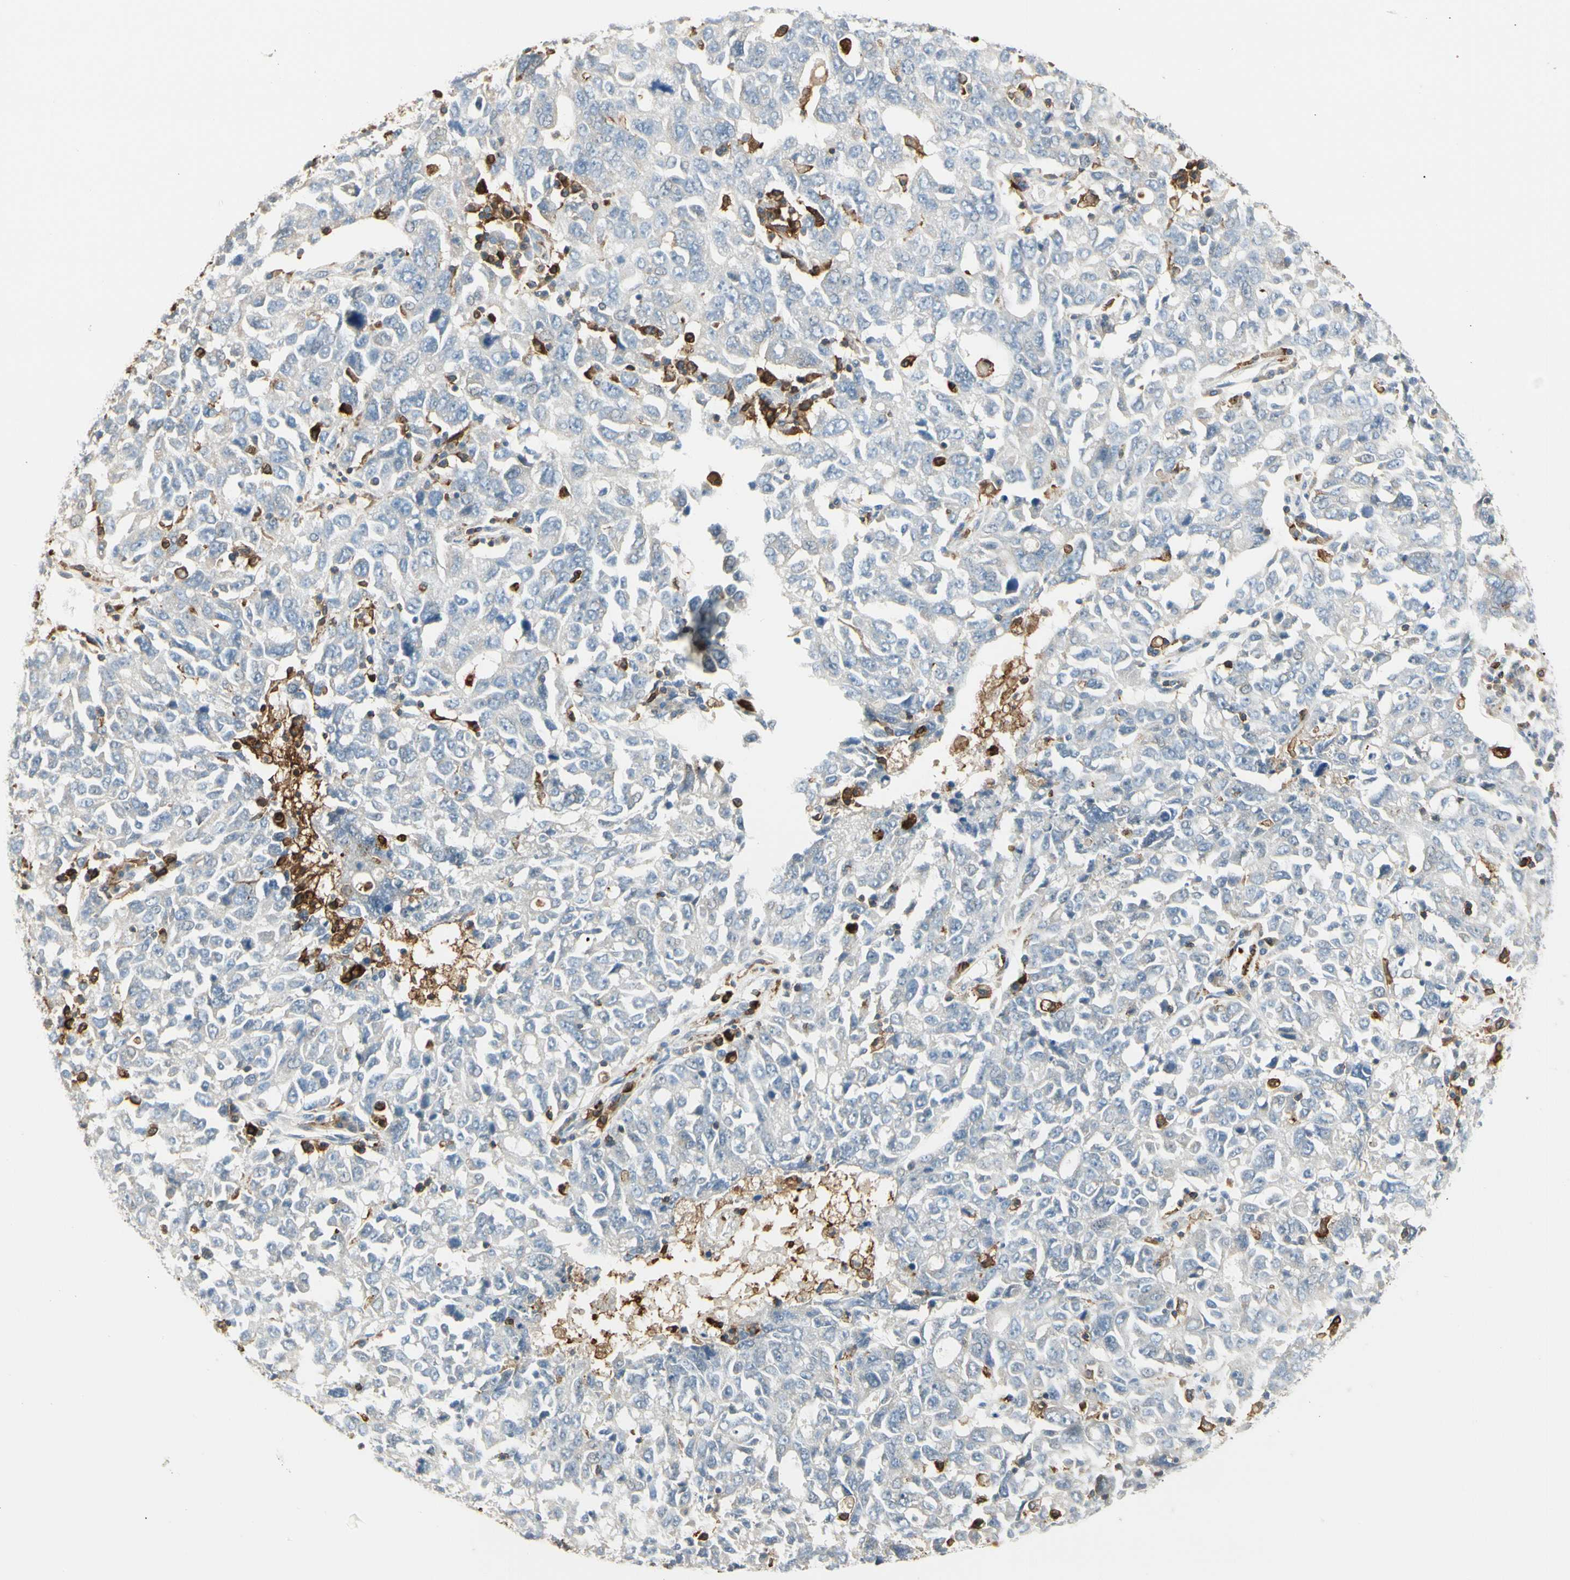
{"staining": {"intensity": "negative", "quantity": "none", "location": "none"}, "tissue": "ovarian cancer", "cell_type": "Tumor cells", "image_type": "cancer", "snomed": [{"axis": "morphology", "description": "Carcinoma, endometroid"}, {"axis": "topography", "description": "Ovary"}], "caption": "Endometroid carcinoma (ovarian) stained for a protein using immunohistochemistry (IHC) displays no staining tumor cells.", "gene": "ITGB2", "patient": {"sex": "female", "age": 62}}